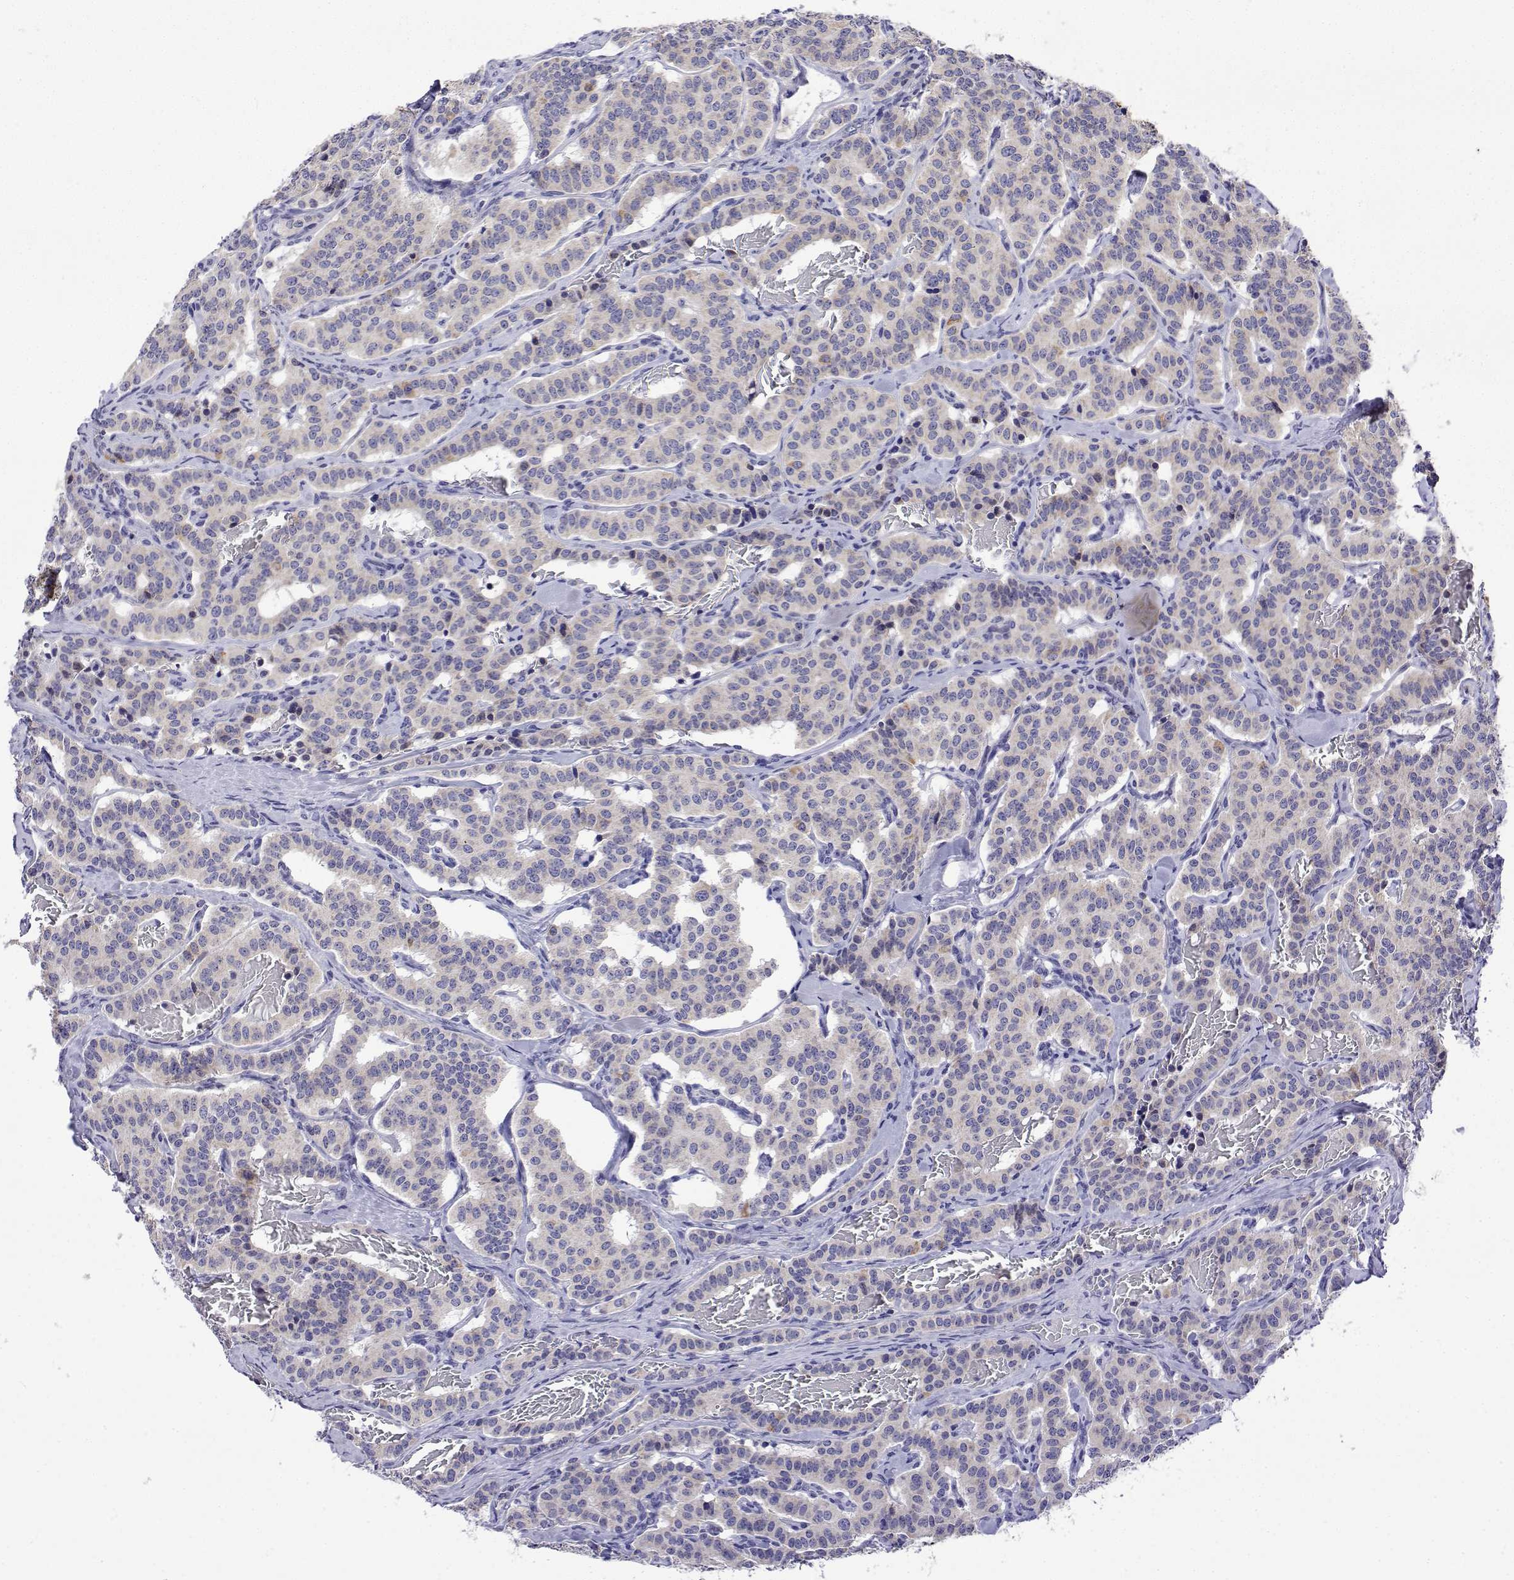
{"staining": {"intensity": "negative", "quantity": "none", "location": "none"}, "tissue": "carcinoid", "cell_type": "Tumor cells", "image_type": "cancer", "snomed": [{"axis": "morphology", "description": "Carcinoid, malignant, NOS"}, {"axis": "topography", "description": "Lung"}], "caption": "Immunohistochemistry (IHC) of malignant carcinoid shows no positivity in tumor cells.", "gene": "GADD45GIP1", "patient": {"sex": "female", "age": 46}}